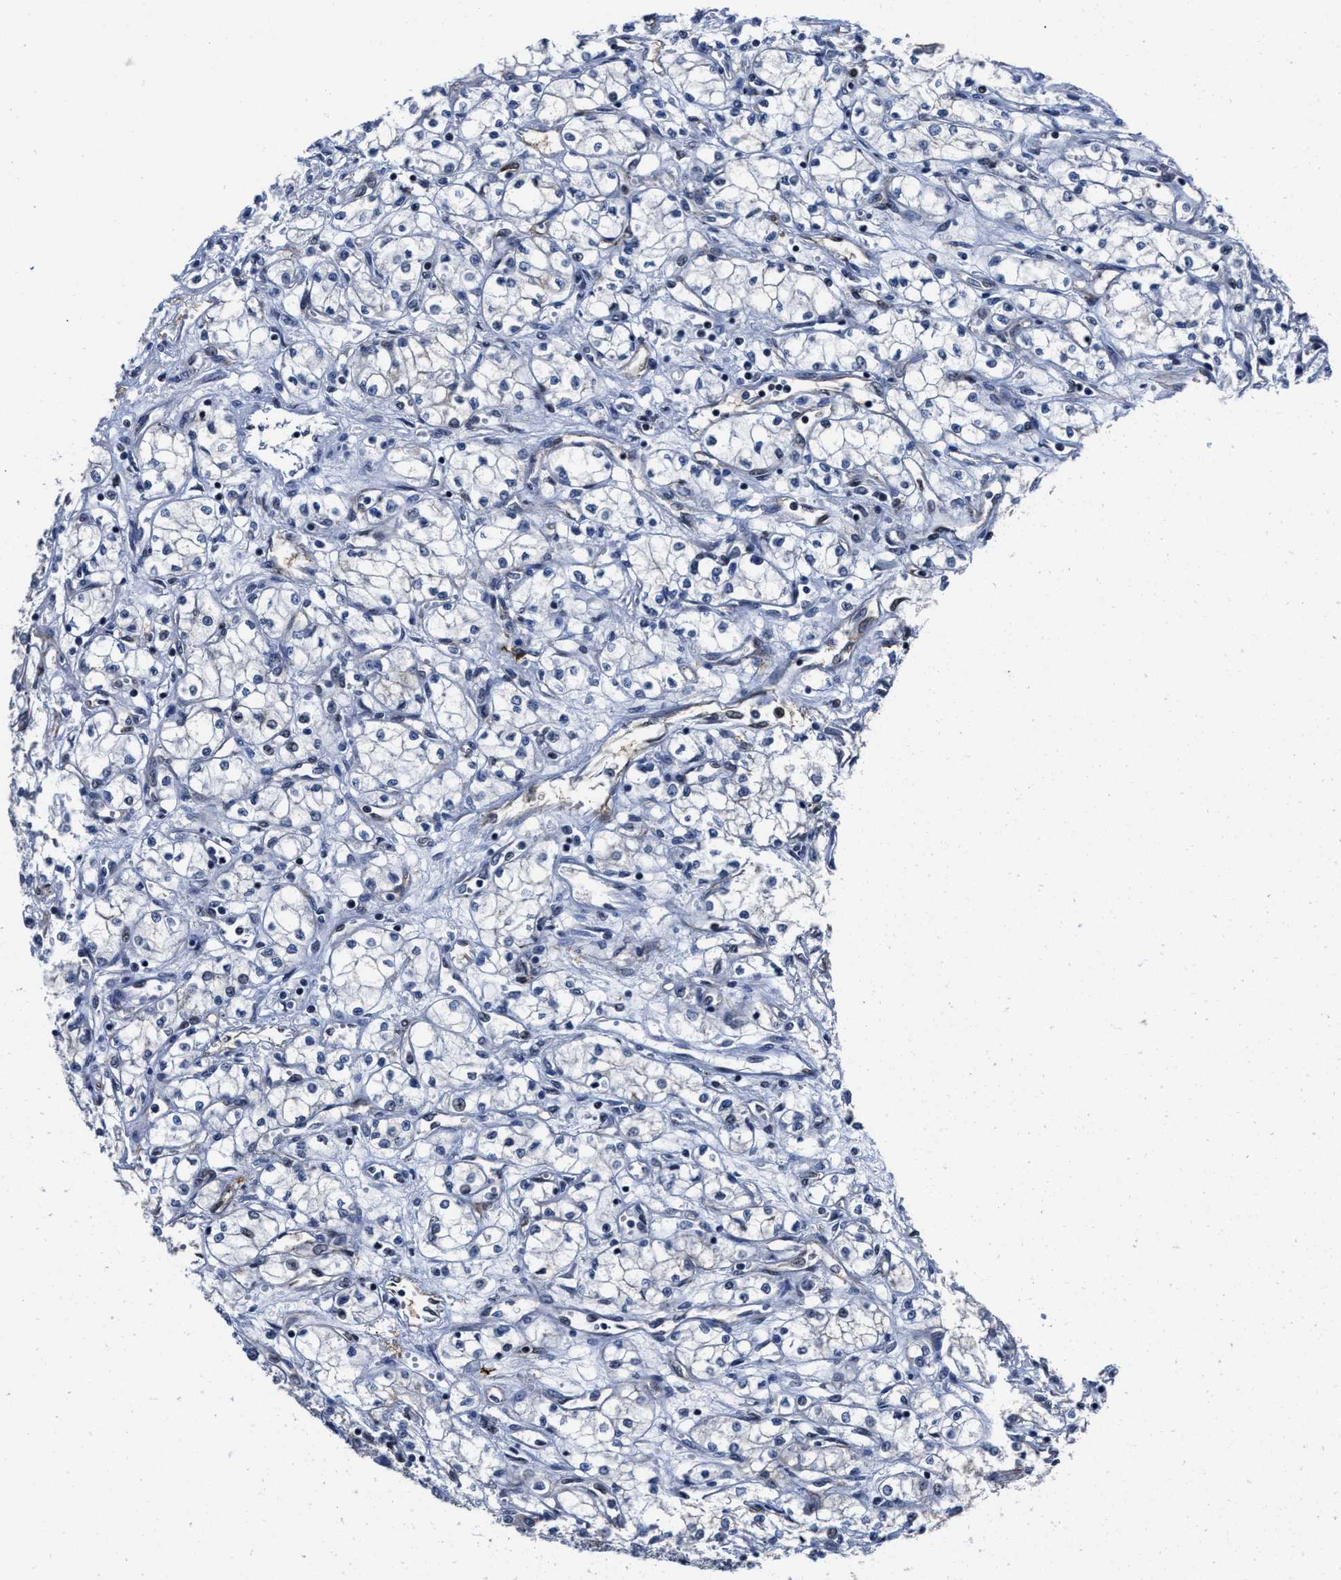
{"staining": {"intensity": "negative", "quantity": "none", "location": "none"}, "tissue": "renal cancer", "cell_type": "Tumor cells", "image_type": "cancer", "snomed": [{"axis": "morphology", "description": "Normal tissue, NOS"}, {"axis": "morphology", "description": "Adenocarcinoma, NOS"}, {"axis": "topography", "description": "Kidney"}], "caption": "IHC of renal cancer (adenocarcinoma) reveals no staining in tumor cells.", "gene": "MARCKSL1", "patient": {"sex": "male", "age": 59}}